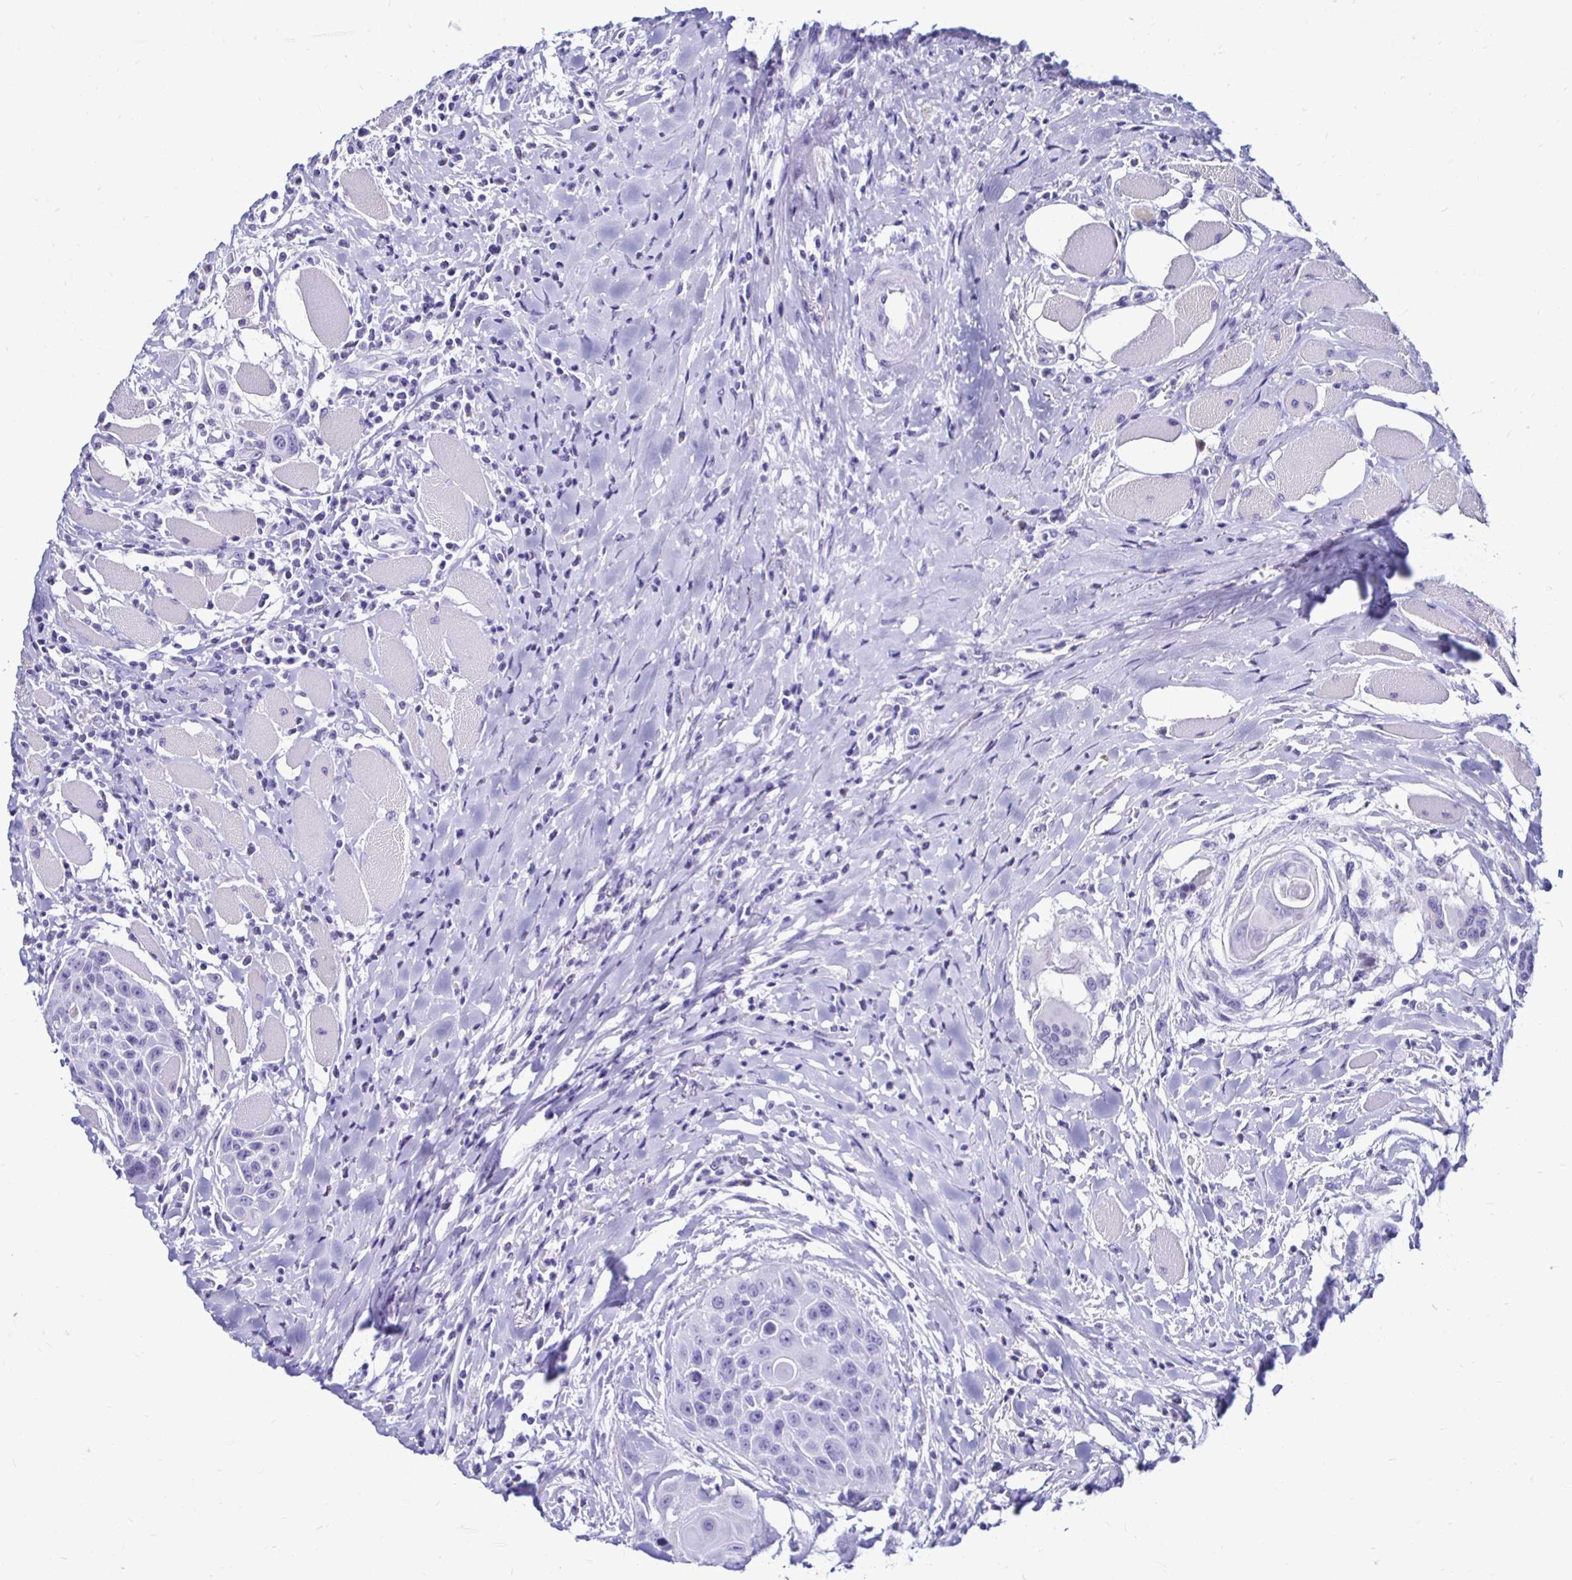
{"staining": {"intensity": "negative", "quantity": "none", "location": "none"}, "tissue": "head and neck cancer", "cell_type": "Tumor cells", "image_type": "cancer", "snomed": [{"axis": "morphology", "description": "Squamous cell carcinoma, NOS"}, {"axis": "topography", "description": "Head-Neck"}], "caption": "This is a image of immunohistochemistry staining of squamous cell carcinoma (head and neck), which shows no expression in tumor cells.", "gene": "CST5", "patient": {"sex": "female", "age": 73}}